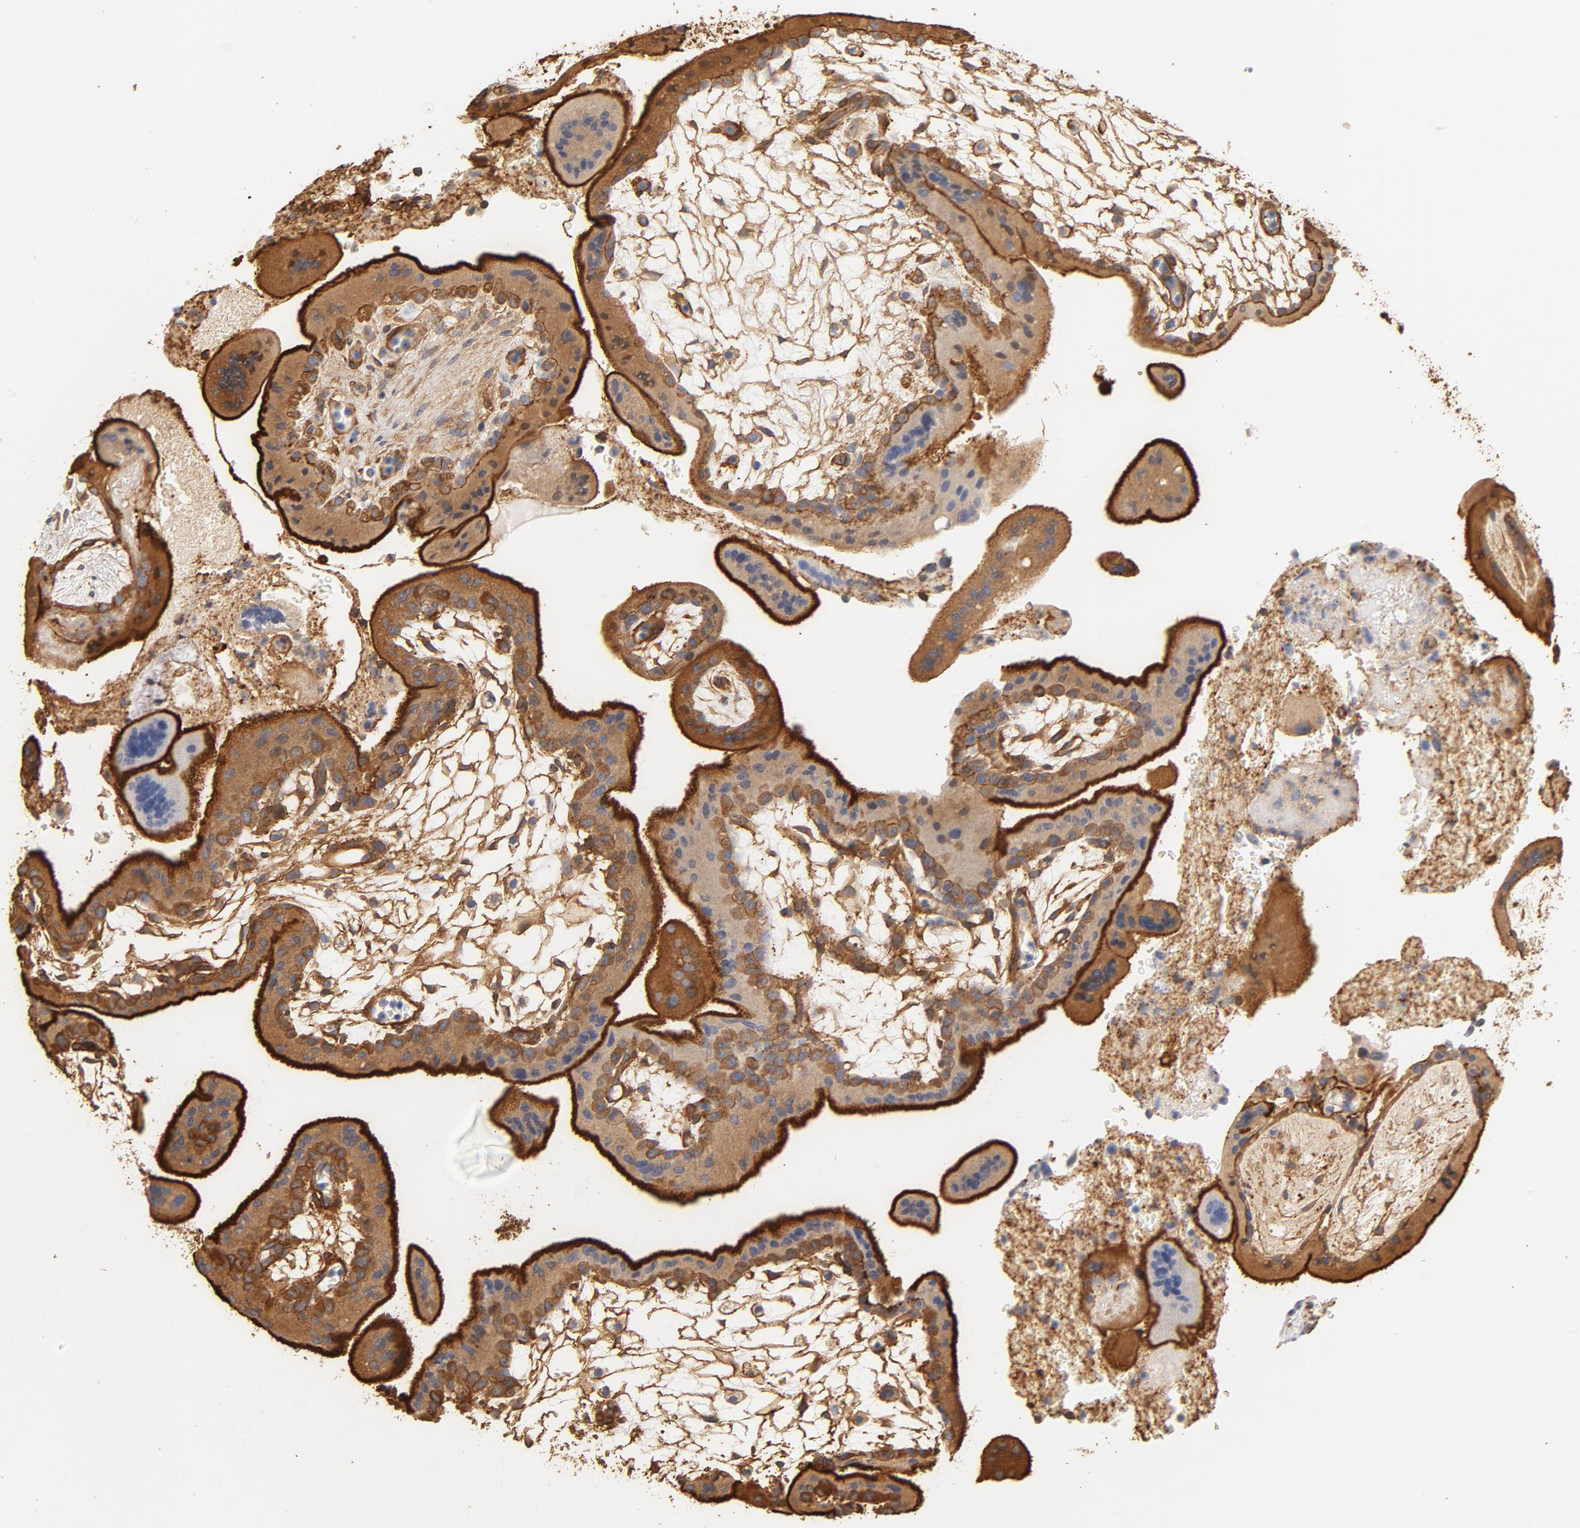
{"staining": {"intensity": "moderate", "quantity": "<25%", "location": "cytoplasmic/membranous"}, "tissue": "placenta", "cell_type": "Decidual cells", "image_type": "normal", "snomed": [{"axis": "morphology", "description": "Normal tissue, NOS"}, {"axis": "topography", "description": "Placenta"}], "caption": "Placenta stained with immunohistochemistry displays moderate cytoplasmic/membranous staining in approximately <25% of decidual cells.", "gene": "EZR", "patient": {"sex": "female", "age": 35}}